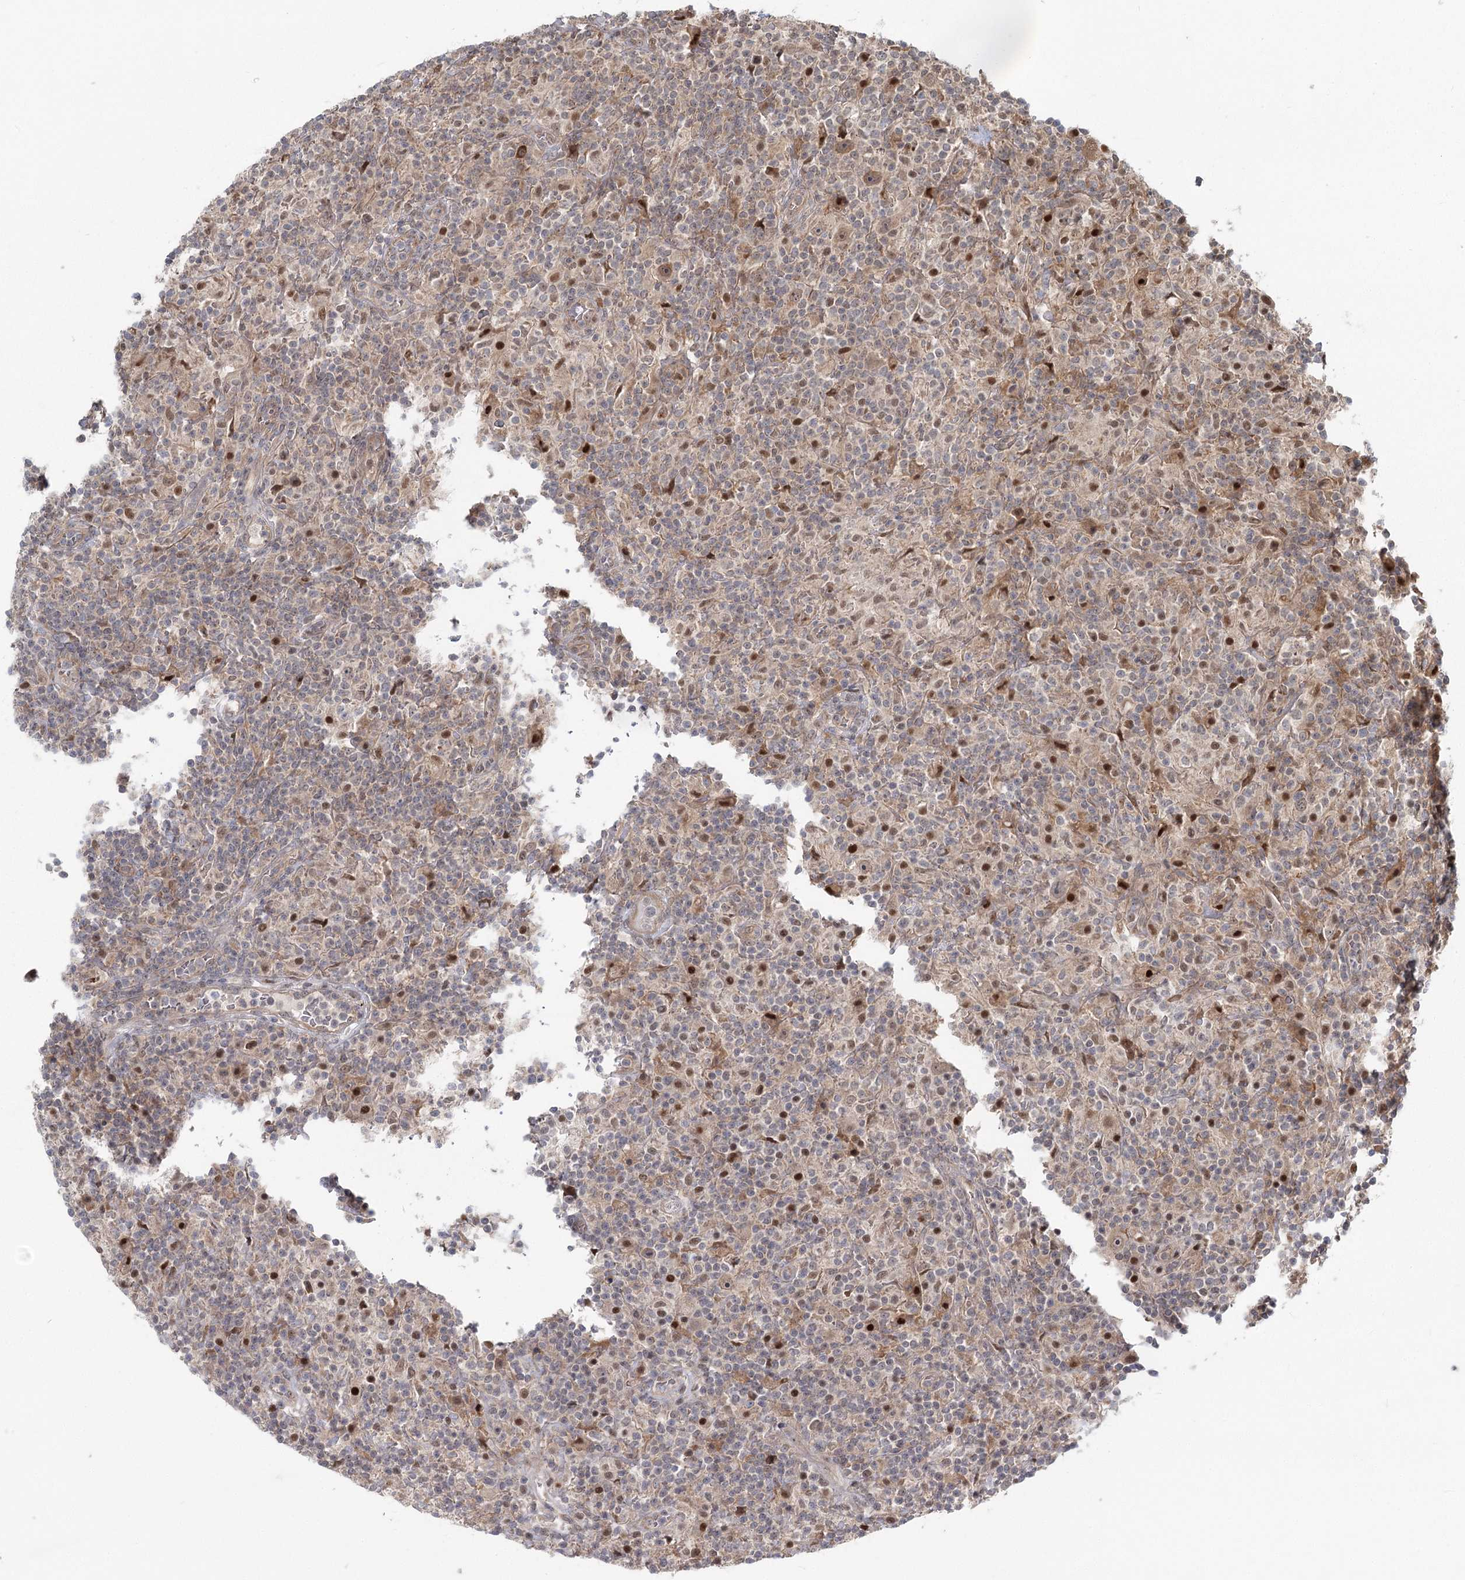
{"staining": {"intensity": "weak", "quantity": ">75%", "location": "cytoplasmic/membranous,nuclear"}, "tissue": "lymphoma", "cell_type": "Tumor cells", "image_type": "cancer", "snomed": [{"axis": "morphology", "description": "Hodgkin's disease, NOS"}, {"axis": "topography", "description": "Lymph node"}], "caption": "Lymphoma stained for a protein (brown) reveals weak cytoplasmic/membranous and nuclear positive positivity in approximately >75% of tumor cells.", "gene": "THNSL1", "patient": {"sex": "male", "age": 70}}